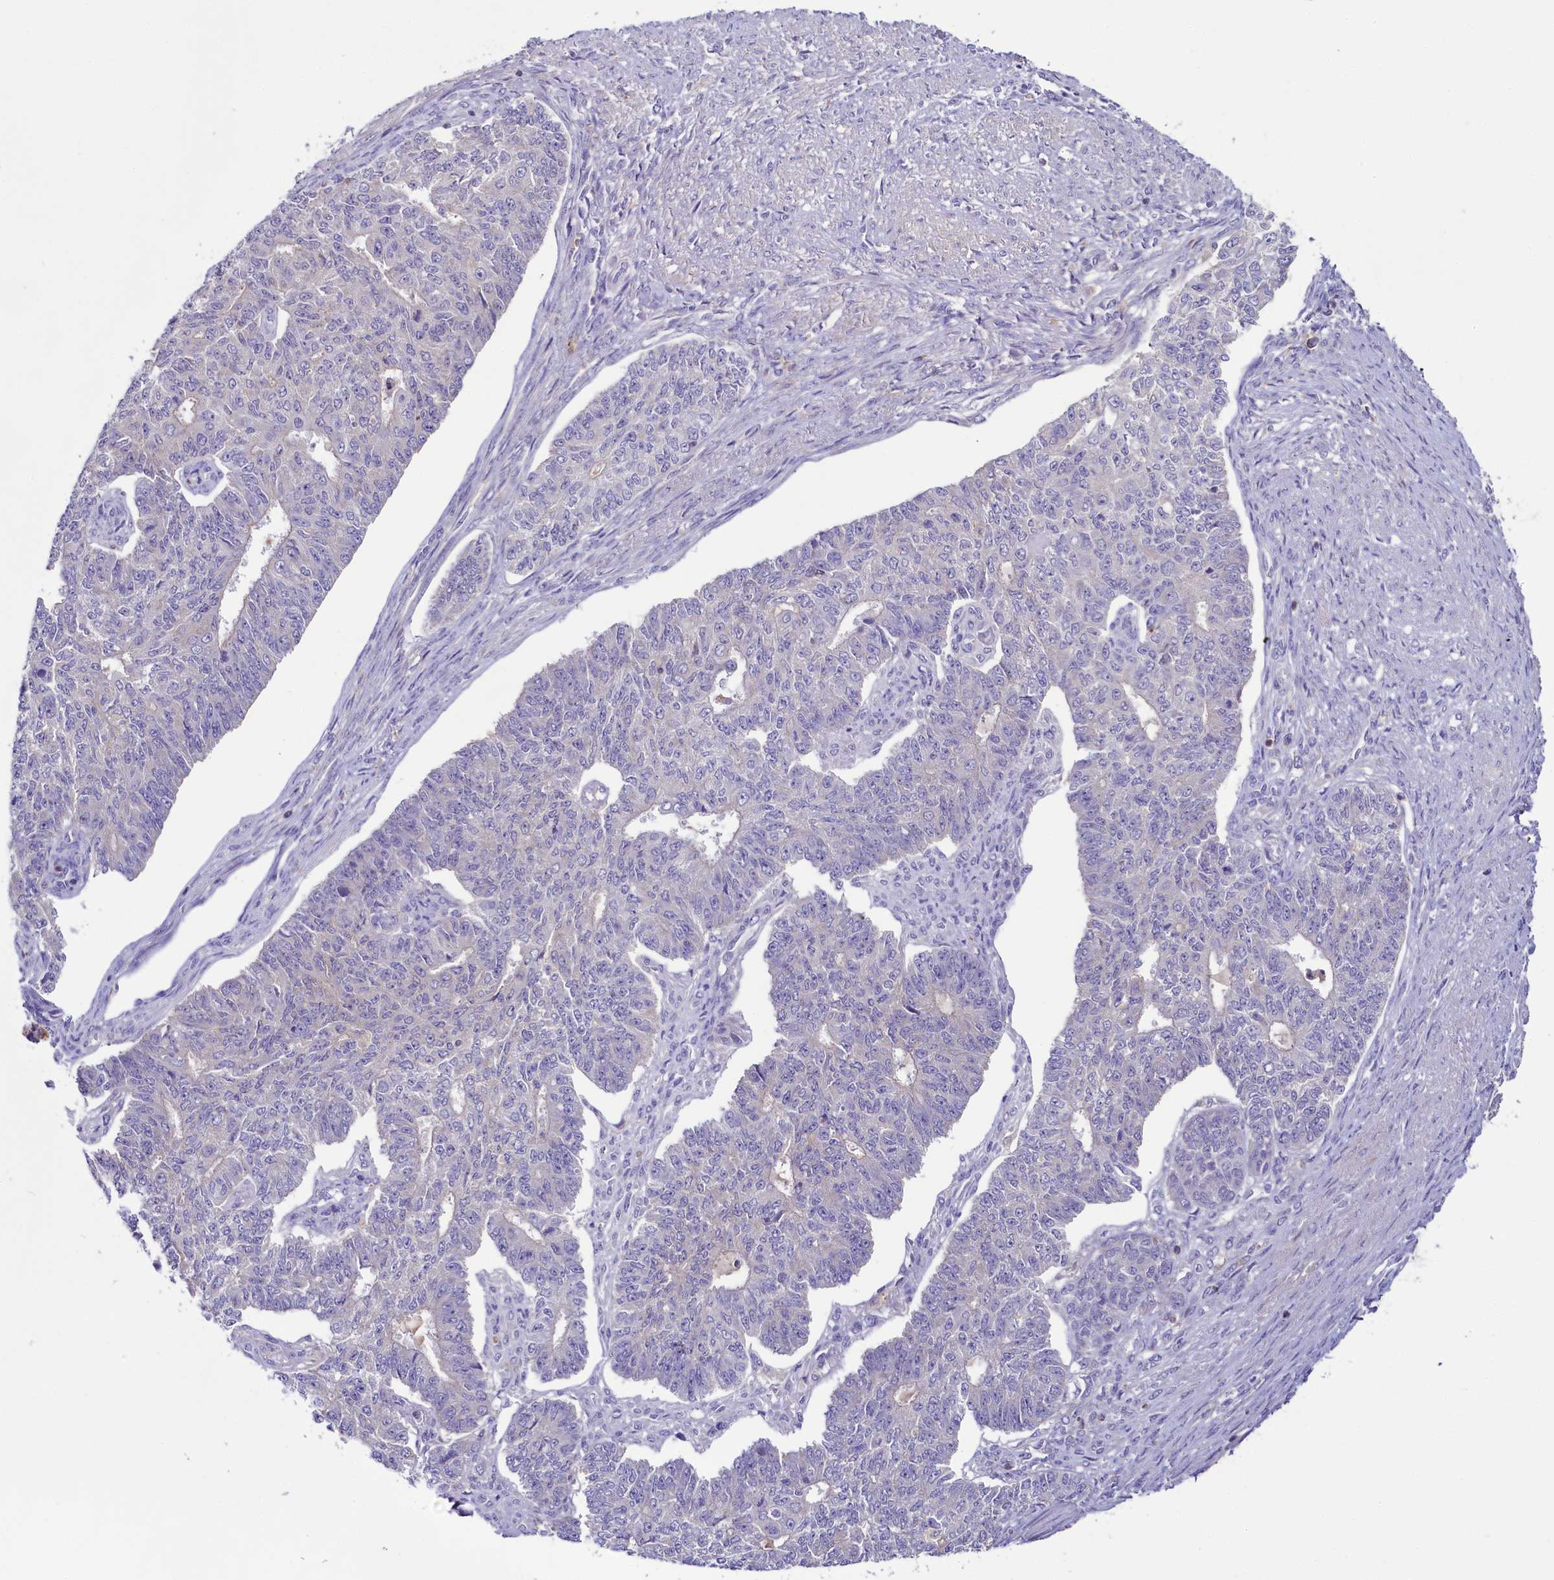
{"staining": {"intensity": "negative", "quantity": "none", "location": "none"}, "tissue": "endometrial cancer", "cell_type": "Tumor cells", "image_type": "cancer", "snomed": [{"axis": "morphology", "description": "Adenocarcinoma, NOS"}, {"axis": "topography", "description": "Endometrium"}], "caption": "Immunohistochemistry histopathology image of neoplastic tissue: human endometrial cancer stained with DAB (3,3'-diaminobenzidine) shows no significant protein positivity in tumor cells.", "gene": "FGFR2", "patient": {"sex": "female", "age": 32}}